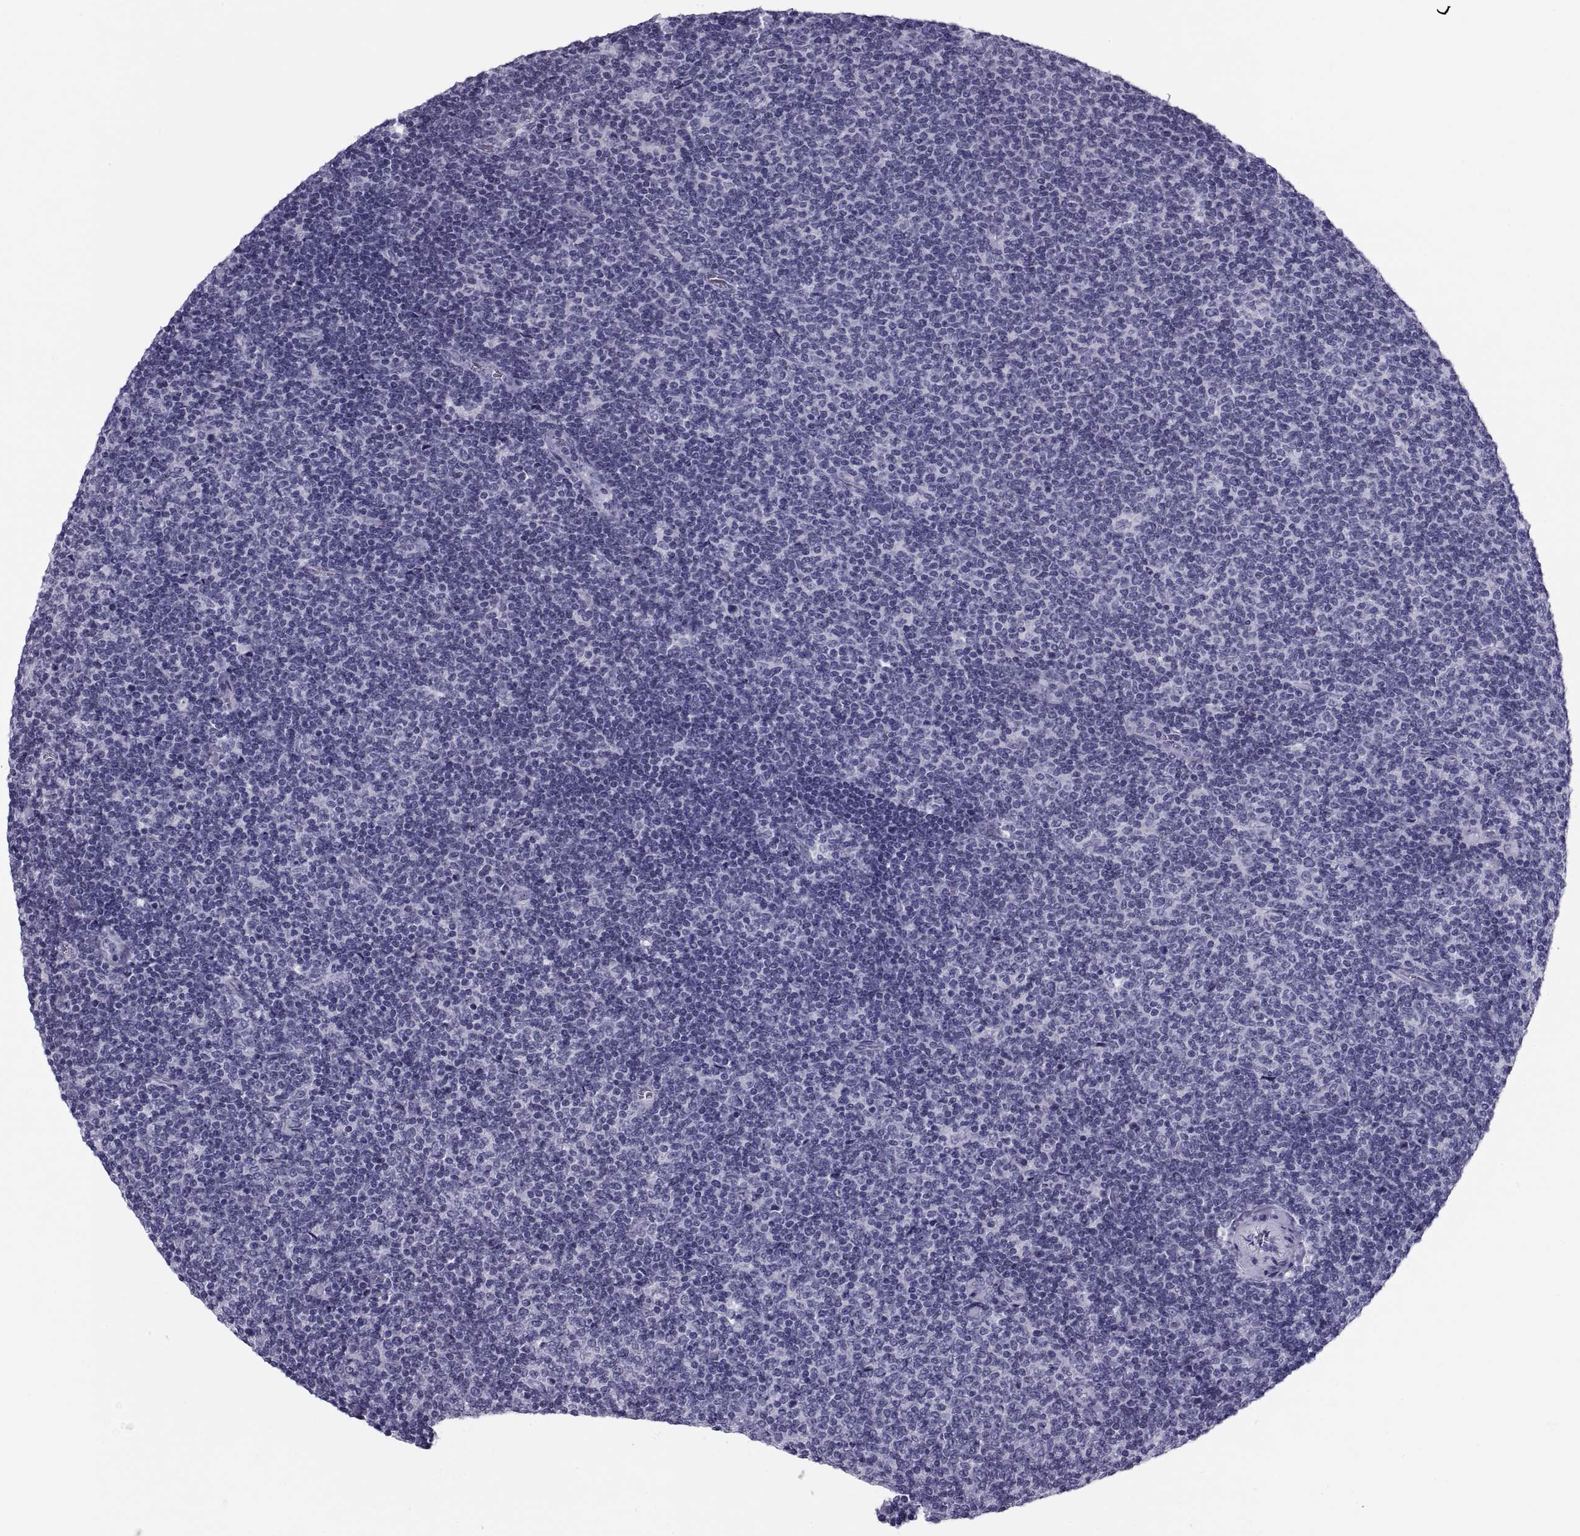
{"staining": {"intensity": "negative", "quantity": "none", "location": "none"}, "tissue": "lymphoma", "cell_type": "Tumor cells", "image_type": "cancer", "snomed": [{"axis": "morphology", "description": "Malignant lymphoma, non-Hodgkin's type, Low grade"}, {"axis": "topography", "description": "Lymph node"}], "caption": "Tumor cells show no significant protein positivity in lymphoma.", "gene": "CRISP1", "patient": {"sex": "male", "age": 52}}